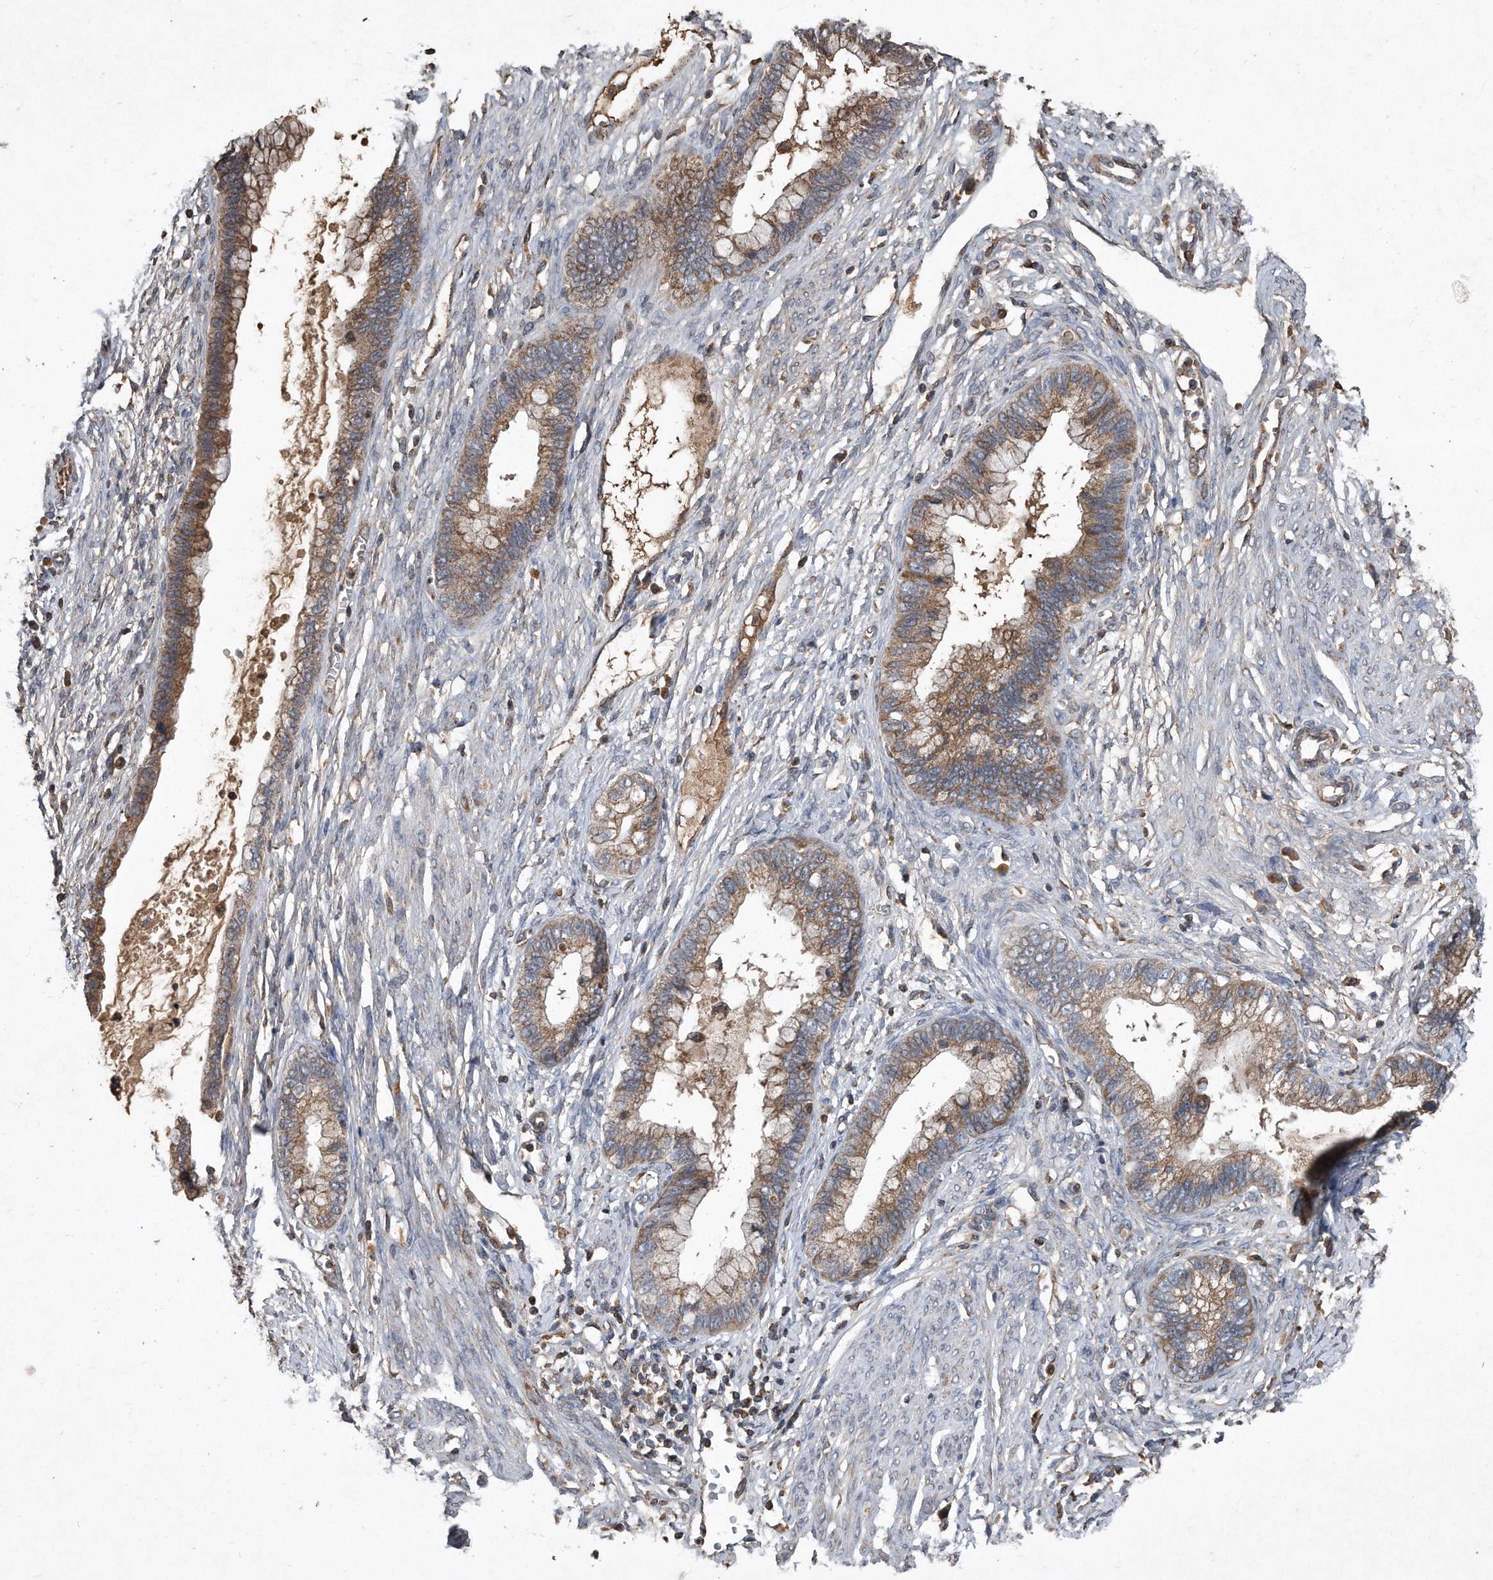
{"staining": {"intensity": "moderate", "quantity": ">75%", "location": "cytoplasmic/membranous"}, "tissue": "cervical cancer", "cell_type": "Tumor cells", "image_type": "cancer", "snomed": [{"axis": "morphology", "description": "Adenocarcinoma, NOS"}, {"axis": "topography", "description": "Cervix"}], "caption": "About >75% of tumor cells in cervical cancer show moderate cytoplasmic/membranous protein positivity as visualized by brown immunohistochemical staining.", "gene": "SDHA", "patient": {"sex": "female", "age": 44}}